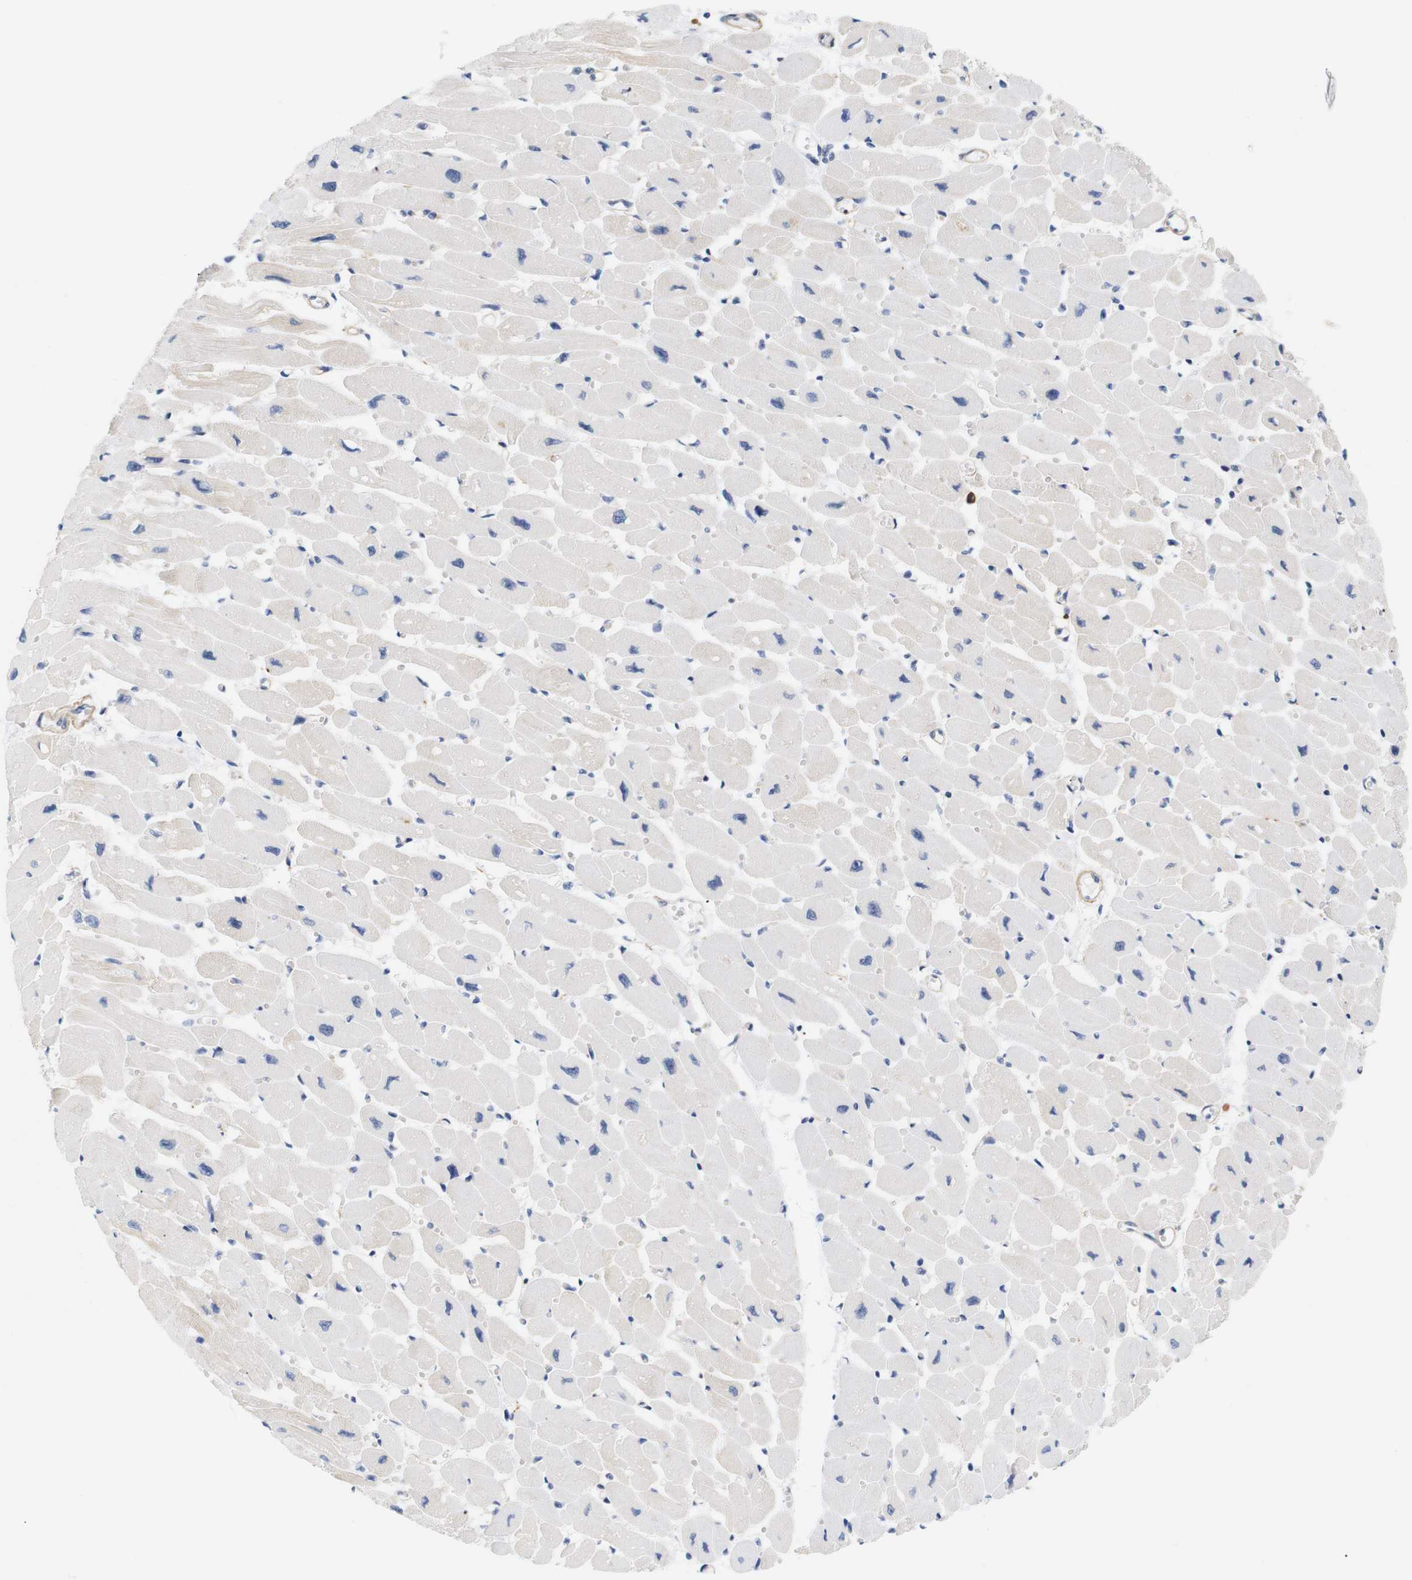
{"staining": {"intensity": "negative", "quantity": "none", "location": "none"}, "tissue": "heart muscle", "cell_type": "Cardiomyocytes", "image_type": "normal", "snomed": [{"axis": "morphology", "description": "Normal tissue, NOS"}, {"axis": "topography", "description": "Heart"}], "caption": "Heart muscle stained for a protein using immunohistochemistry (IHC) shows no positivity cardiomyocytes.", "gene": "STMN3", "patient": {"sex": "female", "age": 54}}